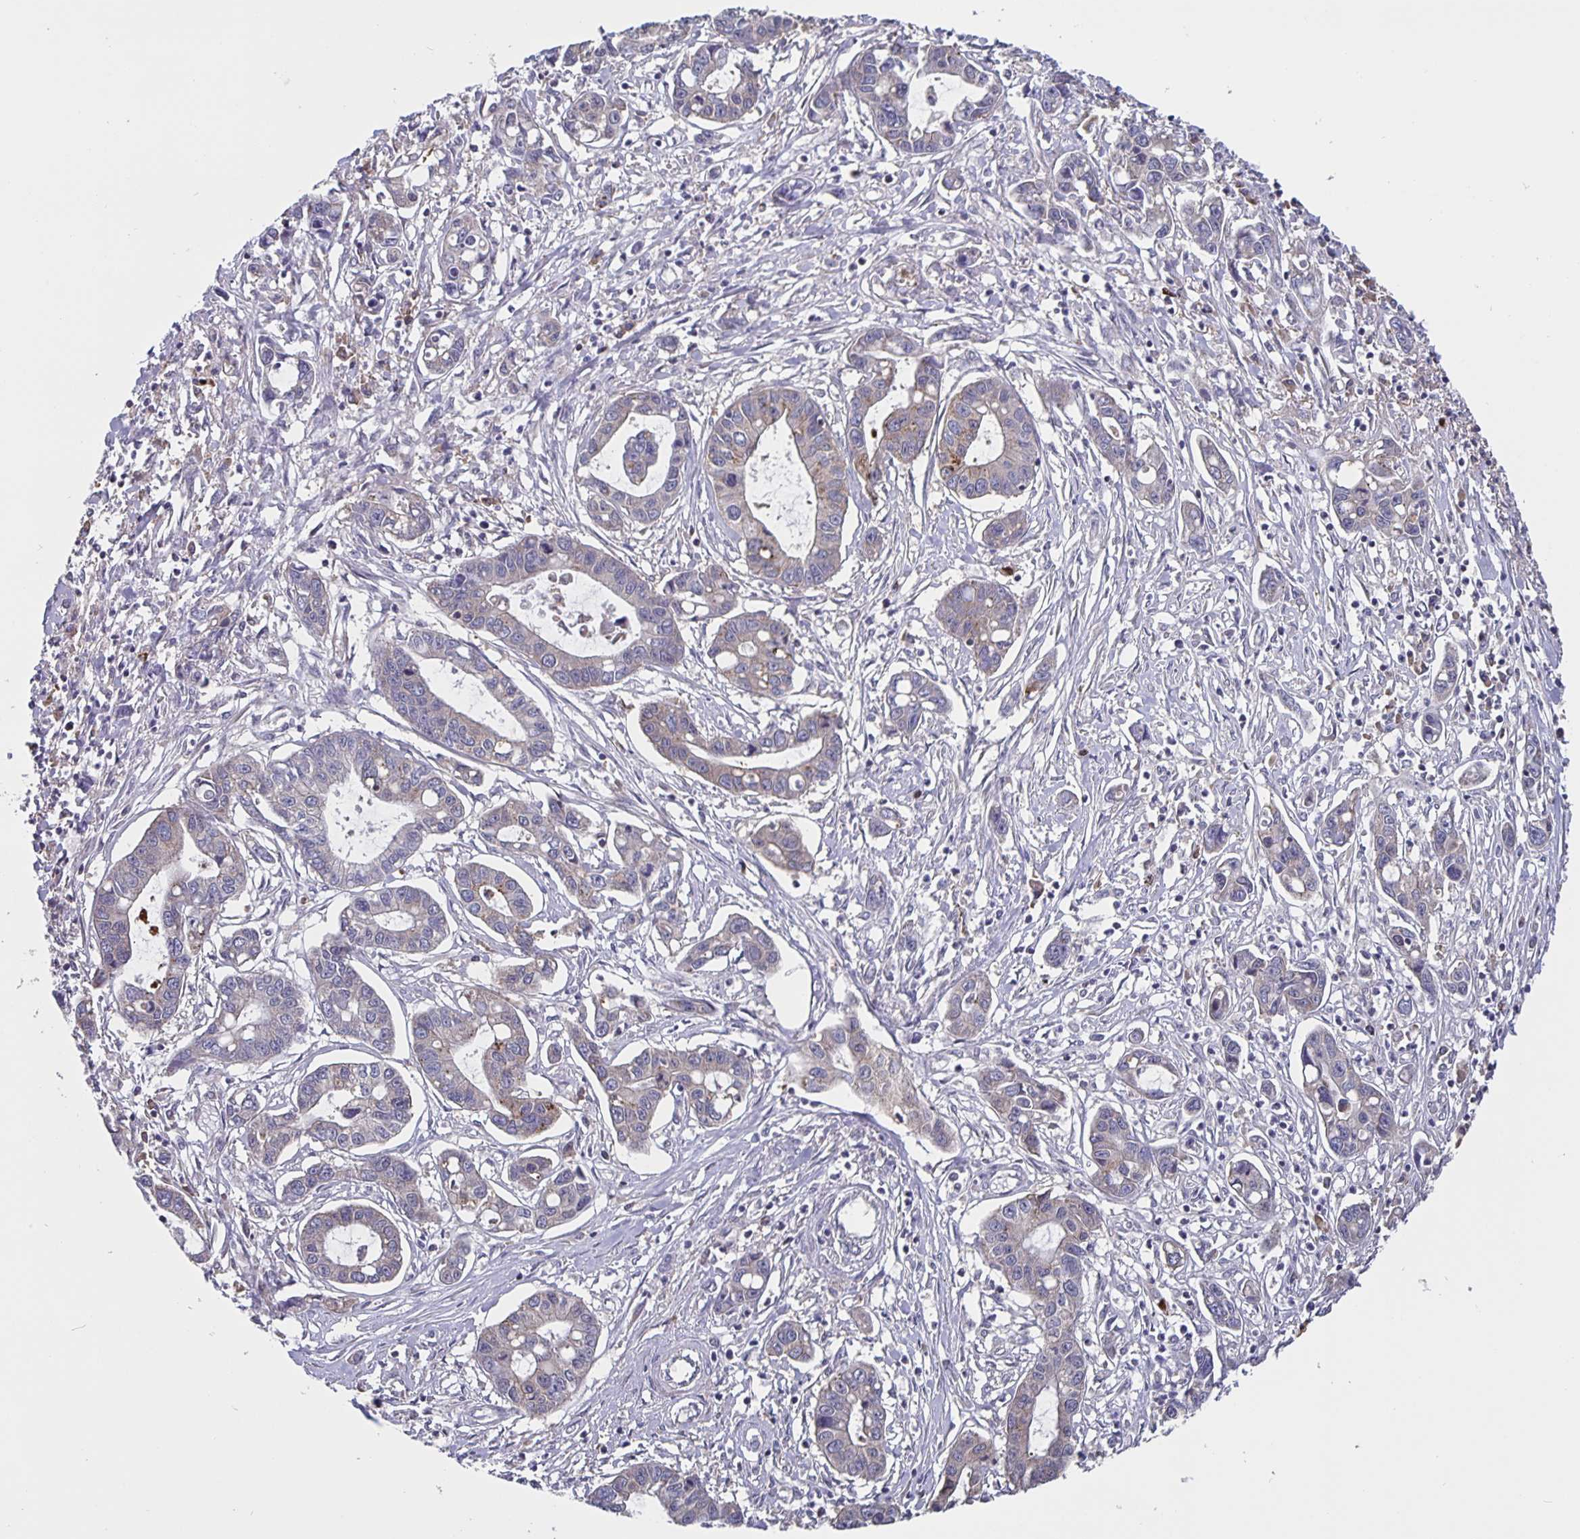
{"staining": {"intensity": "weak", "quantity": "<25%", "location": "cytoplasmic/membranous"}, "tissue": "liver cancer", "cell_type": "Tumor cells", "image_type": "cancer", "snomed": [{"axis": "morphology", "description": "Cholangiocarcinoma"}, {"axis": "topography", "description": "Liver"}], "caption": "Immunohistochemistry (IHC) image of neoplastic tissue: human liver cancer (cholangiocarcinoma) stained with DAB shows no significant protein staining in tumor cells.", "gene": "FEM1C", "patient": {"sex": "male", "age": 58}}